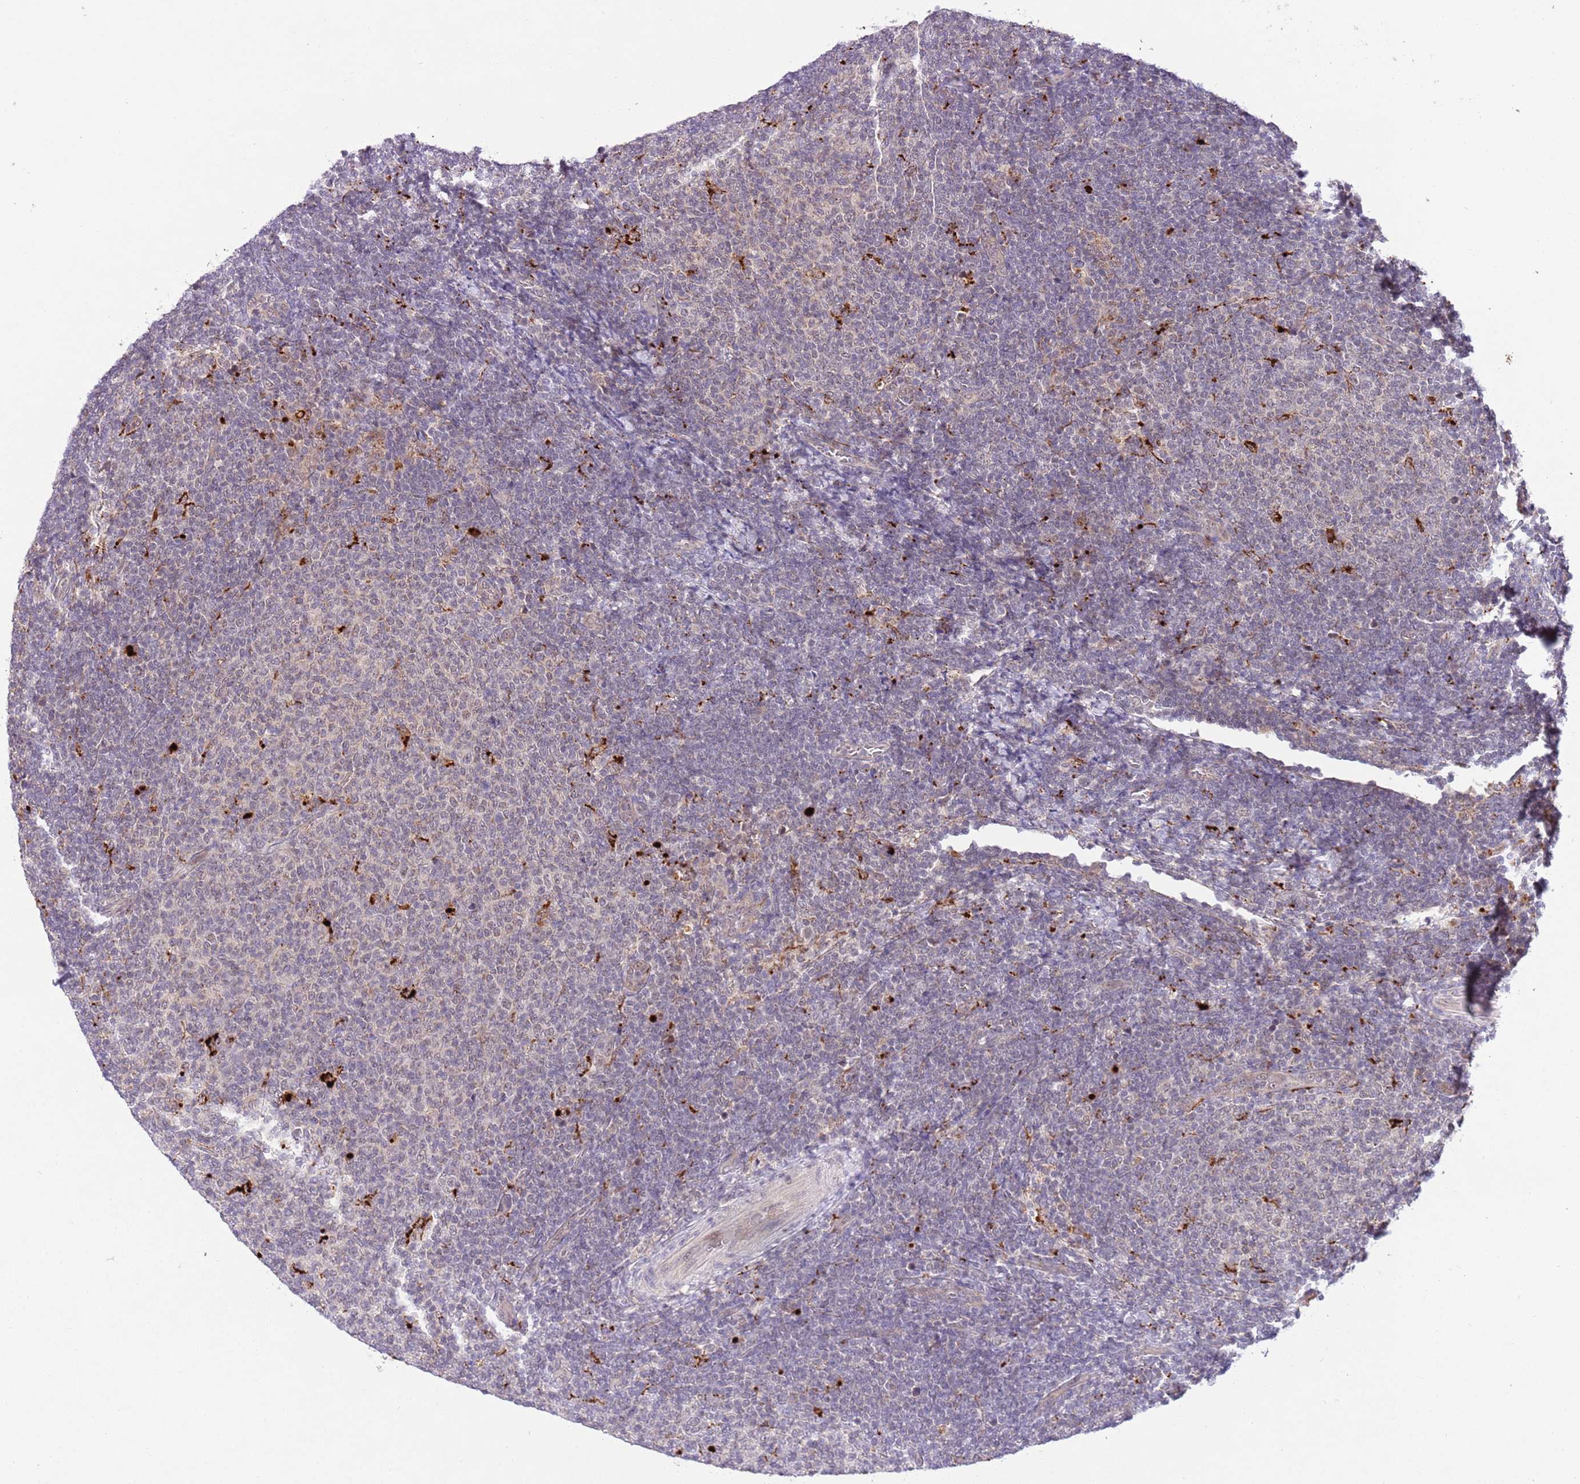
{"staining": {"intensity": "negative", "quantity": "none", "location": "none"}, "tissue": "lymphoma", "cell_type": "Tumor cells", "image_type": "cancer", "snomed": [{"axis": "morphology", "description": "Malignant lymphoma, non-Hodgkin's type, Low grade"}, {"axis": "topography", "description": "Lymph node"}], "caption": "This photomicrograph is of low-grade malignant lymphoma, non-Hodgkin's type stained with immunohistochemistry to label a protein in brown with the nuclei are counter-stained blue. There is no staining in tumor cells.", "gene": "TRIM27", "patient": {"sex": "male", "age": 66}}